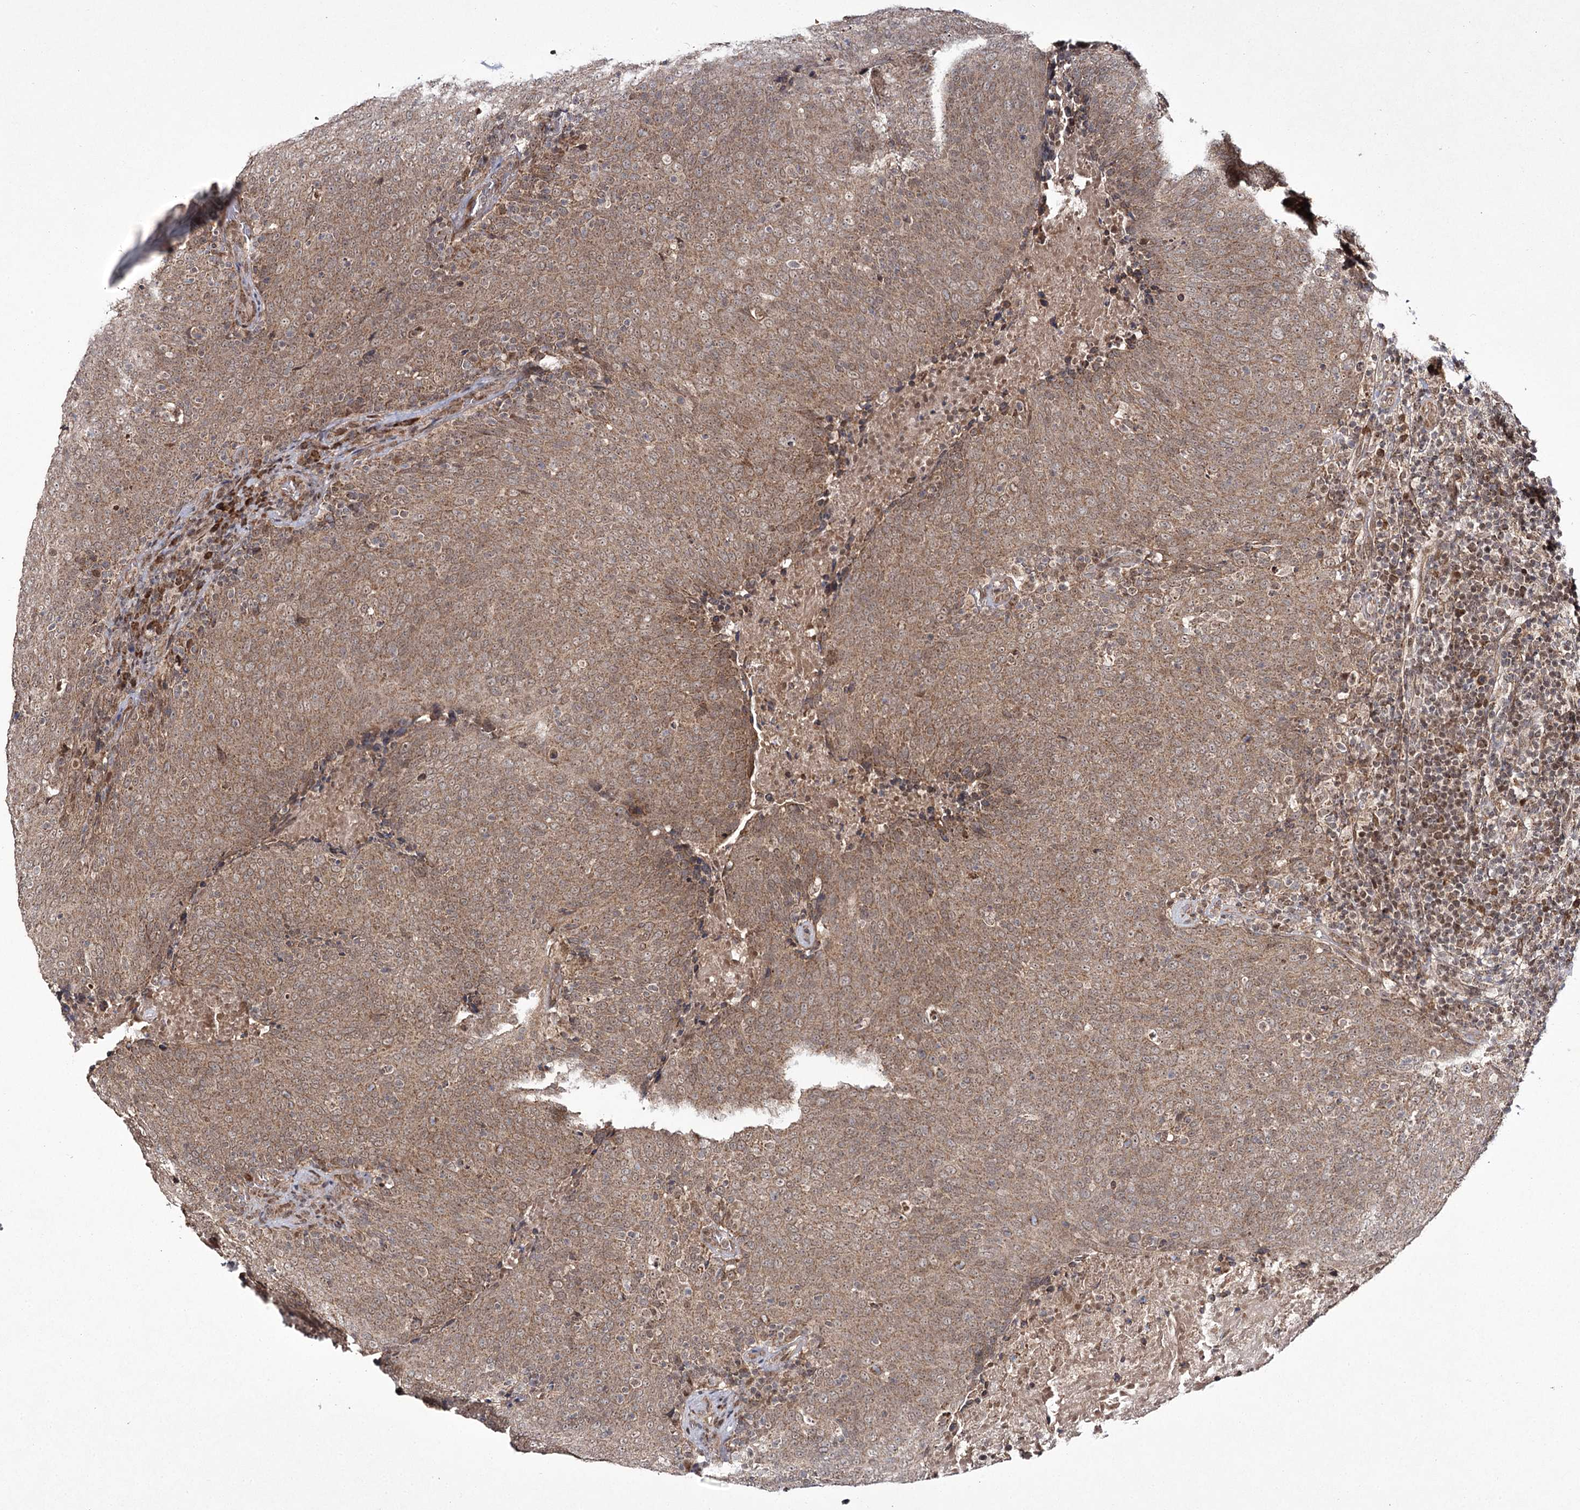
{"staining": {"intensity": "moderate", "quantity": ">75%", "location": "cytoplasmic/membranous"}, "tissue": "head and neck cancer", "cell_type": "Tumor cells", "image_type": "cancer", "snomed": [{"axis": "morphology", "description": "Squamous cell carcinoma, NOS"}, {"axis": "morphology", "description": "Squamous cell carcinoma, metastatic, NOS"}, {"axis": "topography", "description": "Lymph node"}, {"axis": "topography", "description": "Head-Neck"}], "caption": "Head and neck squamous cell carcinoma was stained to show a protein in brown. There is medium levels of moderate cytoplasmic/membranous positivity in approximately >75% of tumor cells. (Brightfield microscopy of DAB IHC at high magnification).", "gene": "TRNT1", "patient": {"sex": "male", "age": 62}}